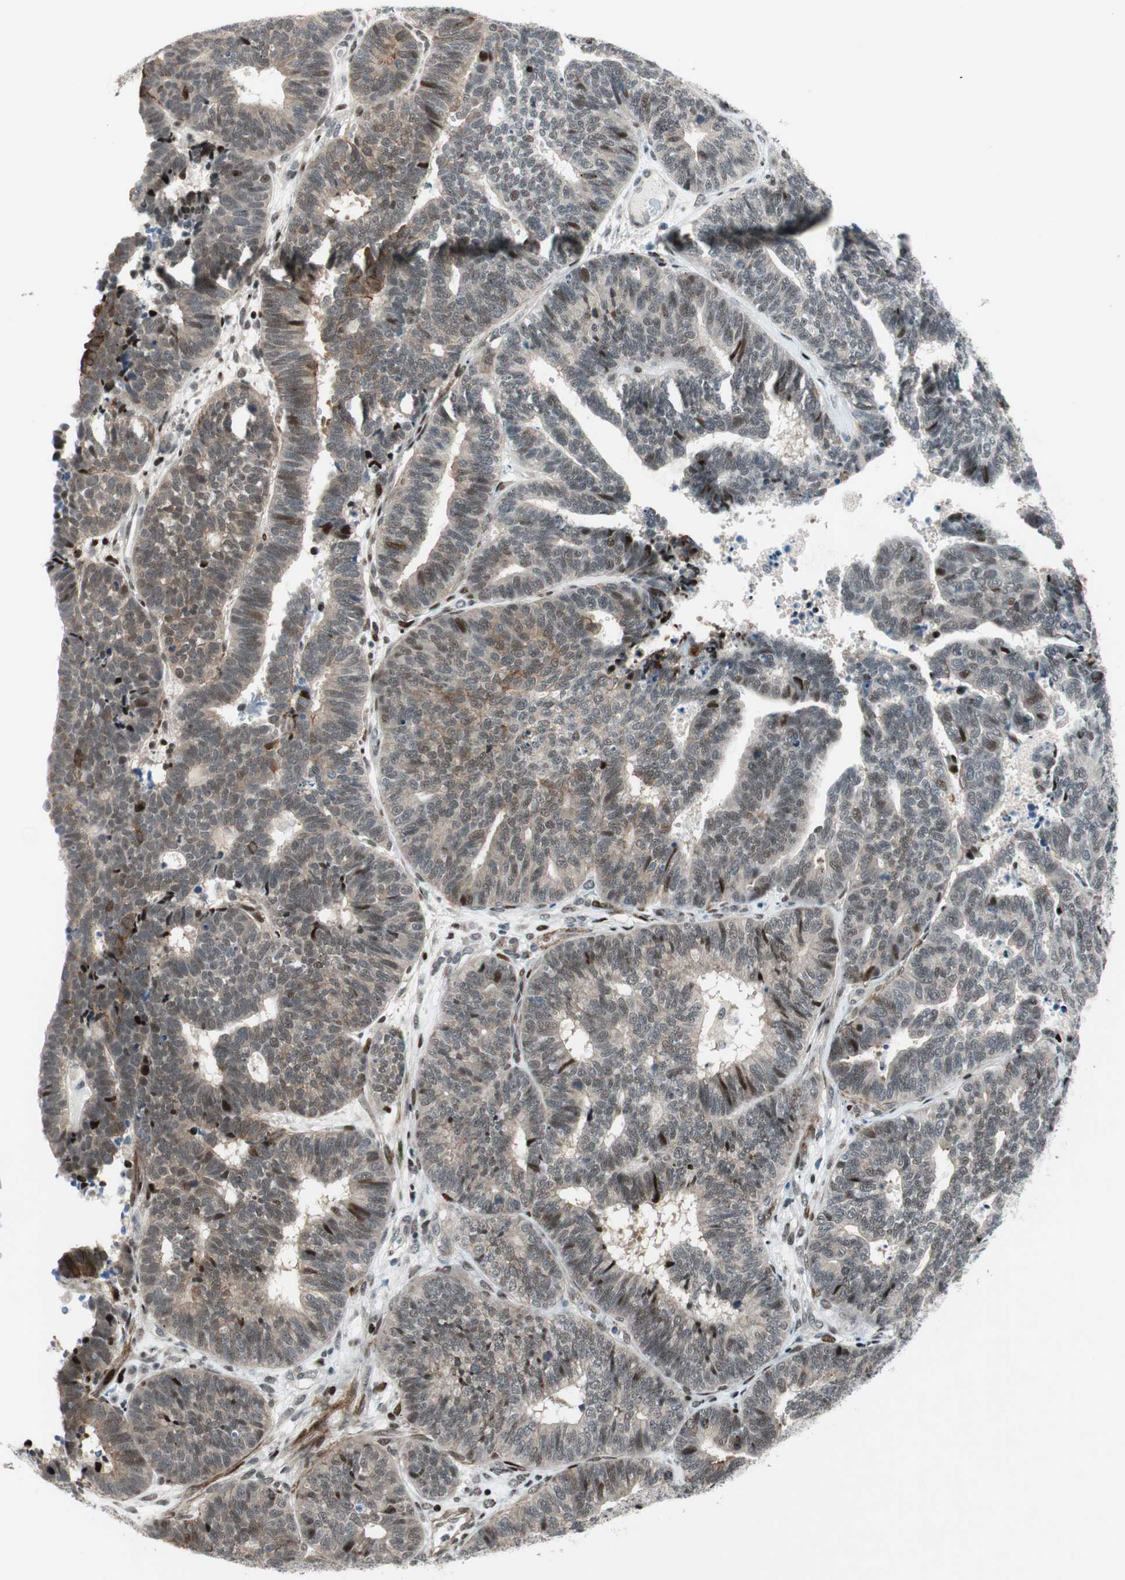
{"staining": {"intensity": "strong", "quantity": "<25%", "location": "nuclear"}, "tissue": "endometrial cancer", "cell_type": "Tumor cells", "image_type": "cancer", "snomed": [{"axis": "morphology", "description": "Adenocarcinoma, NOS"}, {"axis": "topography", "description": "Endometrium"}], "caption": "Immunohistochemistry (IHC) image of neoplastic tissue: human endometrial cancer (adenocarcinoma) stained using immunohistochemistry exhibits medium levels of strong protein expression localized specifically in the nuclear of tumor cells, appearing as a nuclear brown color.", "gene": "FBXO44", "patient": {"sex": "female", "age": 70}}